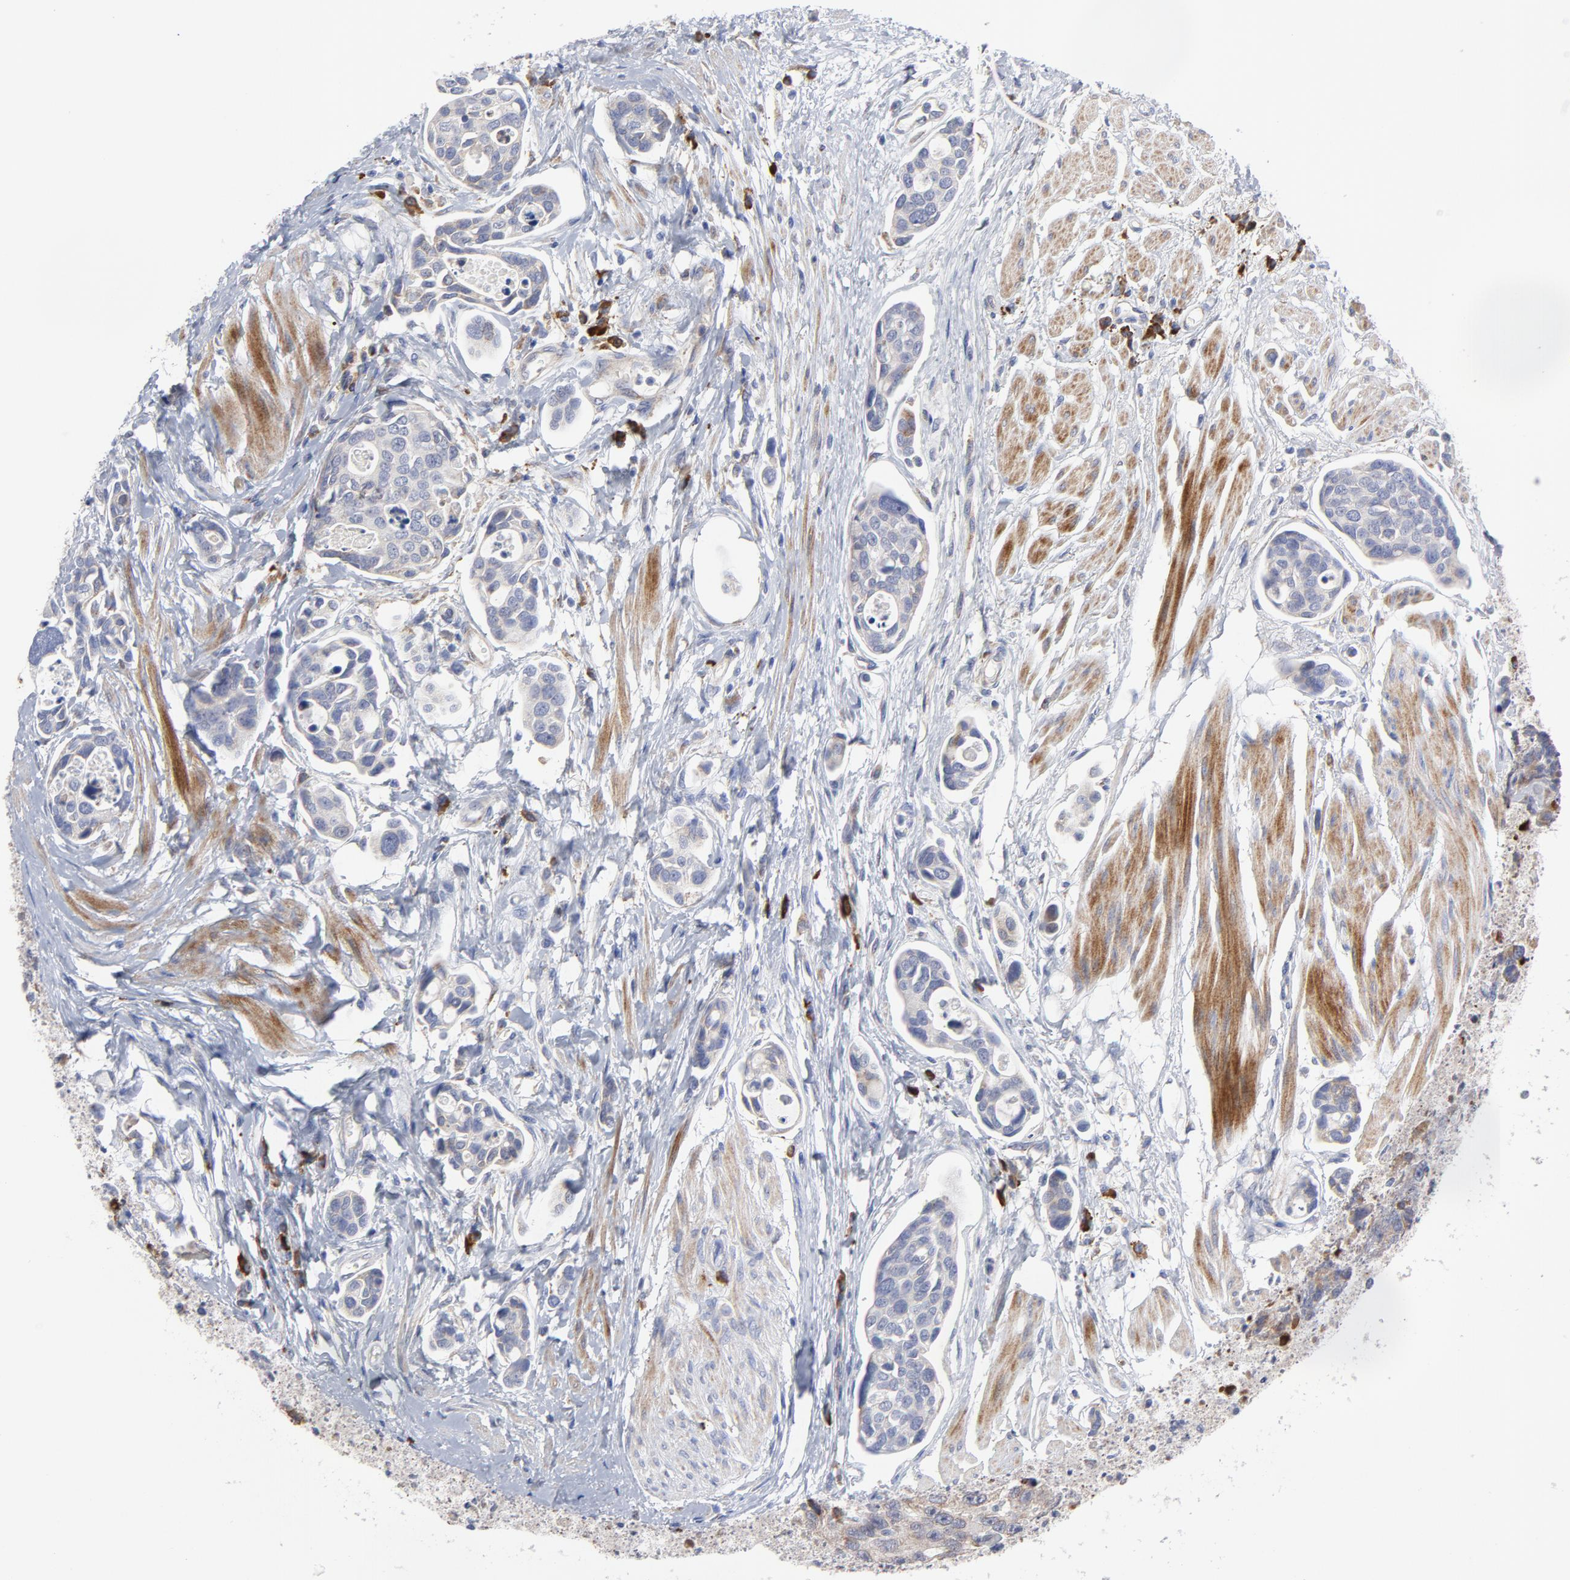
{"staining": {"intensity": "negative", "quantity": "none", "location": "none"}, "tissue": "urothelial cancer", "cell_type": "Tumor cells", "image_type": "cancer", "snomed": [{"axis": "morphology", "description": "Urothelial carcinoma, High grade"}, {"axis": "topography", "description": "Urinary bladder"}], "caption": "There is no significant positivity in tumor cells of high-grade urothelial carcinoma.", "gene": "RAPGEF3", "patient": {"sex": "male", "age": 78}}